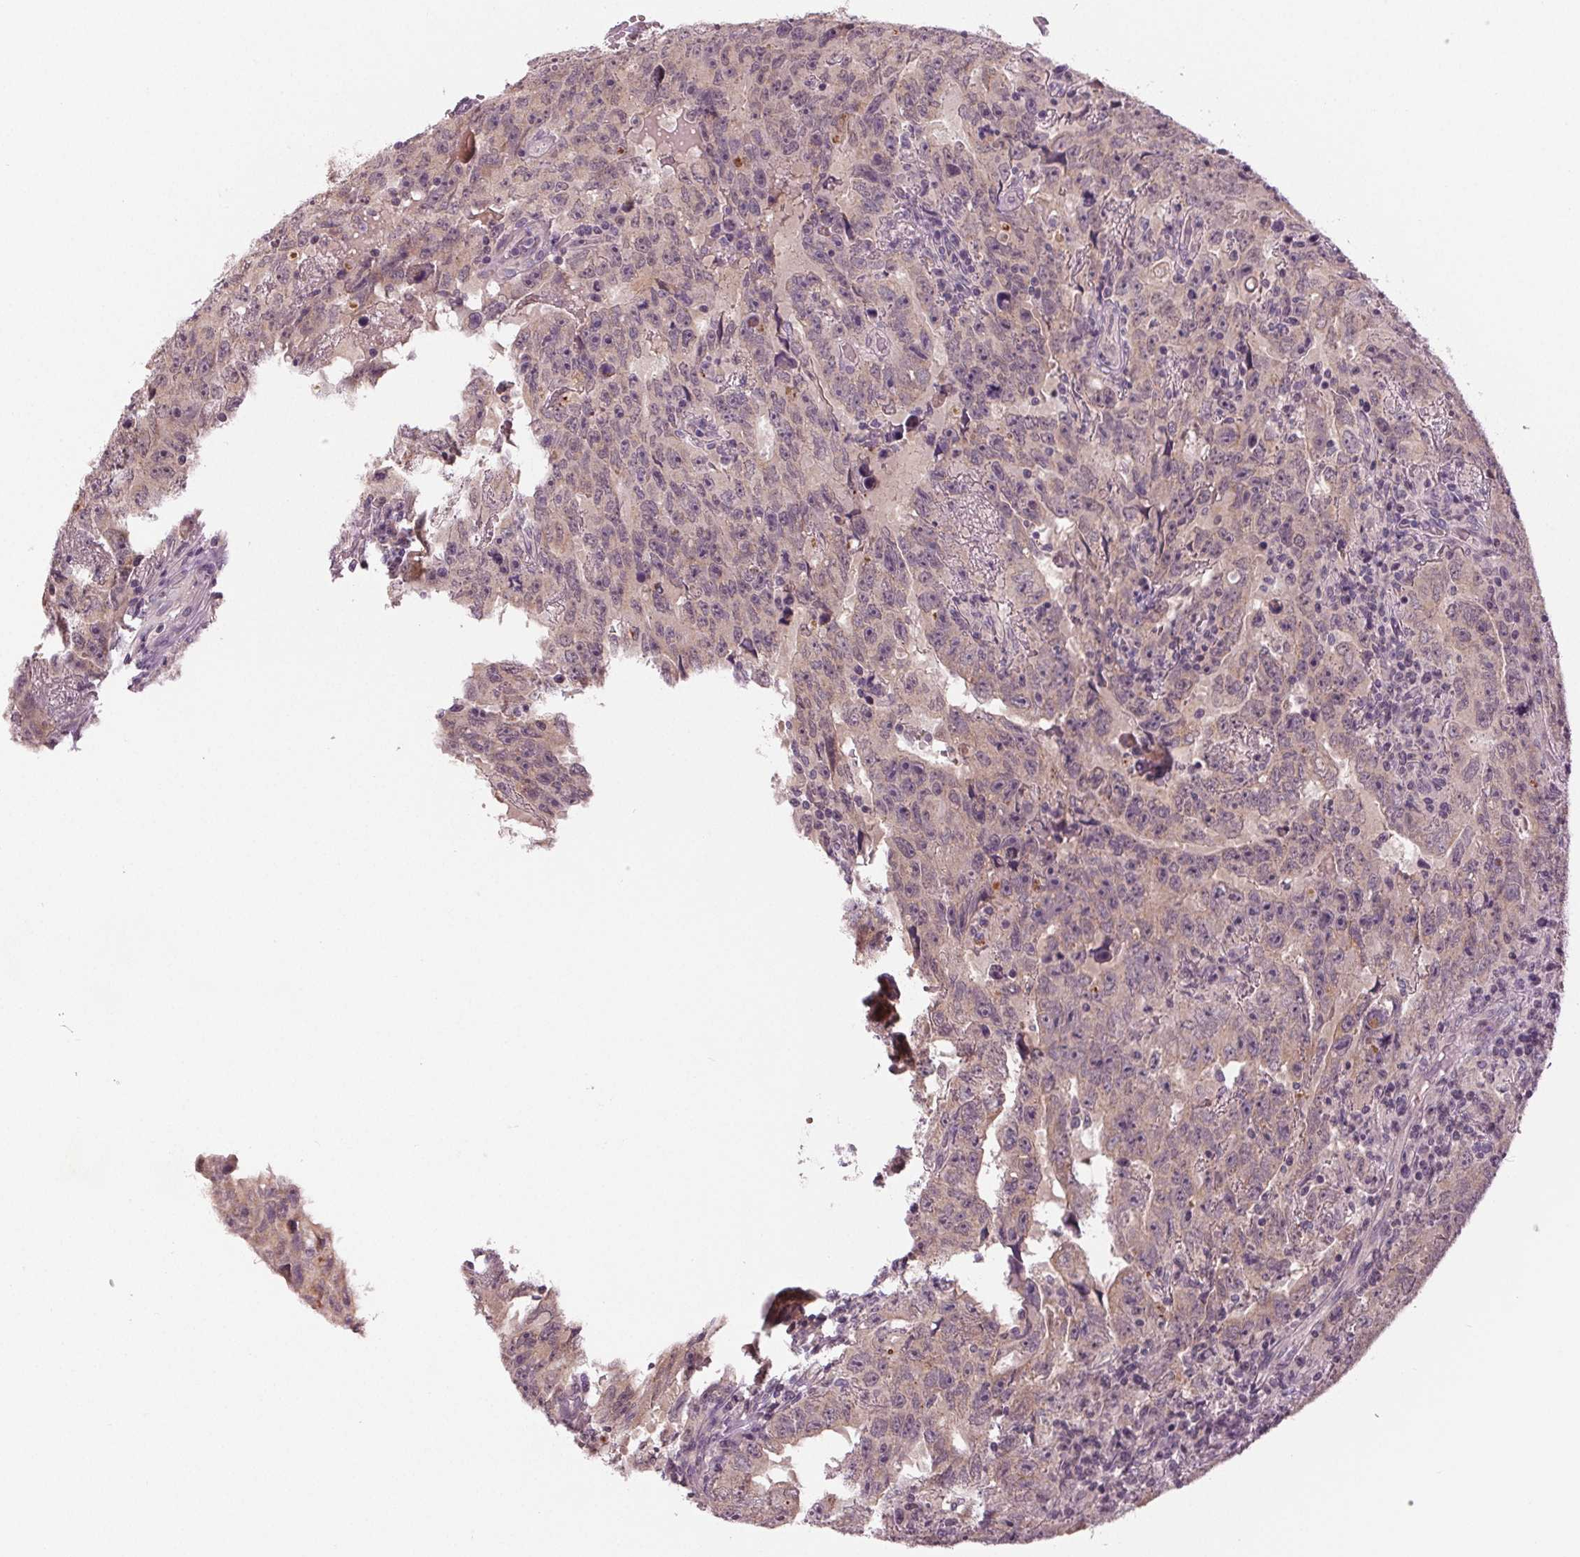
{"staining": {"intensity": "negative", "quantity": "none", "location": "none"}, "tissue": "testis cancer", "cell_type": "Tumor cells", "image_type": "cancer", "snomed": [{"axis": "morphology", "description": "Carcinoma, Embryonal, NOS"}, {"axis": "topography", "description": "Testis"}], "caption": "Testis cancer was stained to show a protein in brown. There is no significant expression in tumor cells.", "gene": "ZNF605", "patient": {"sex": "male", "age": 24}}